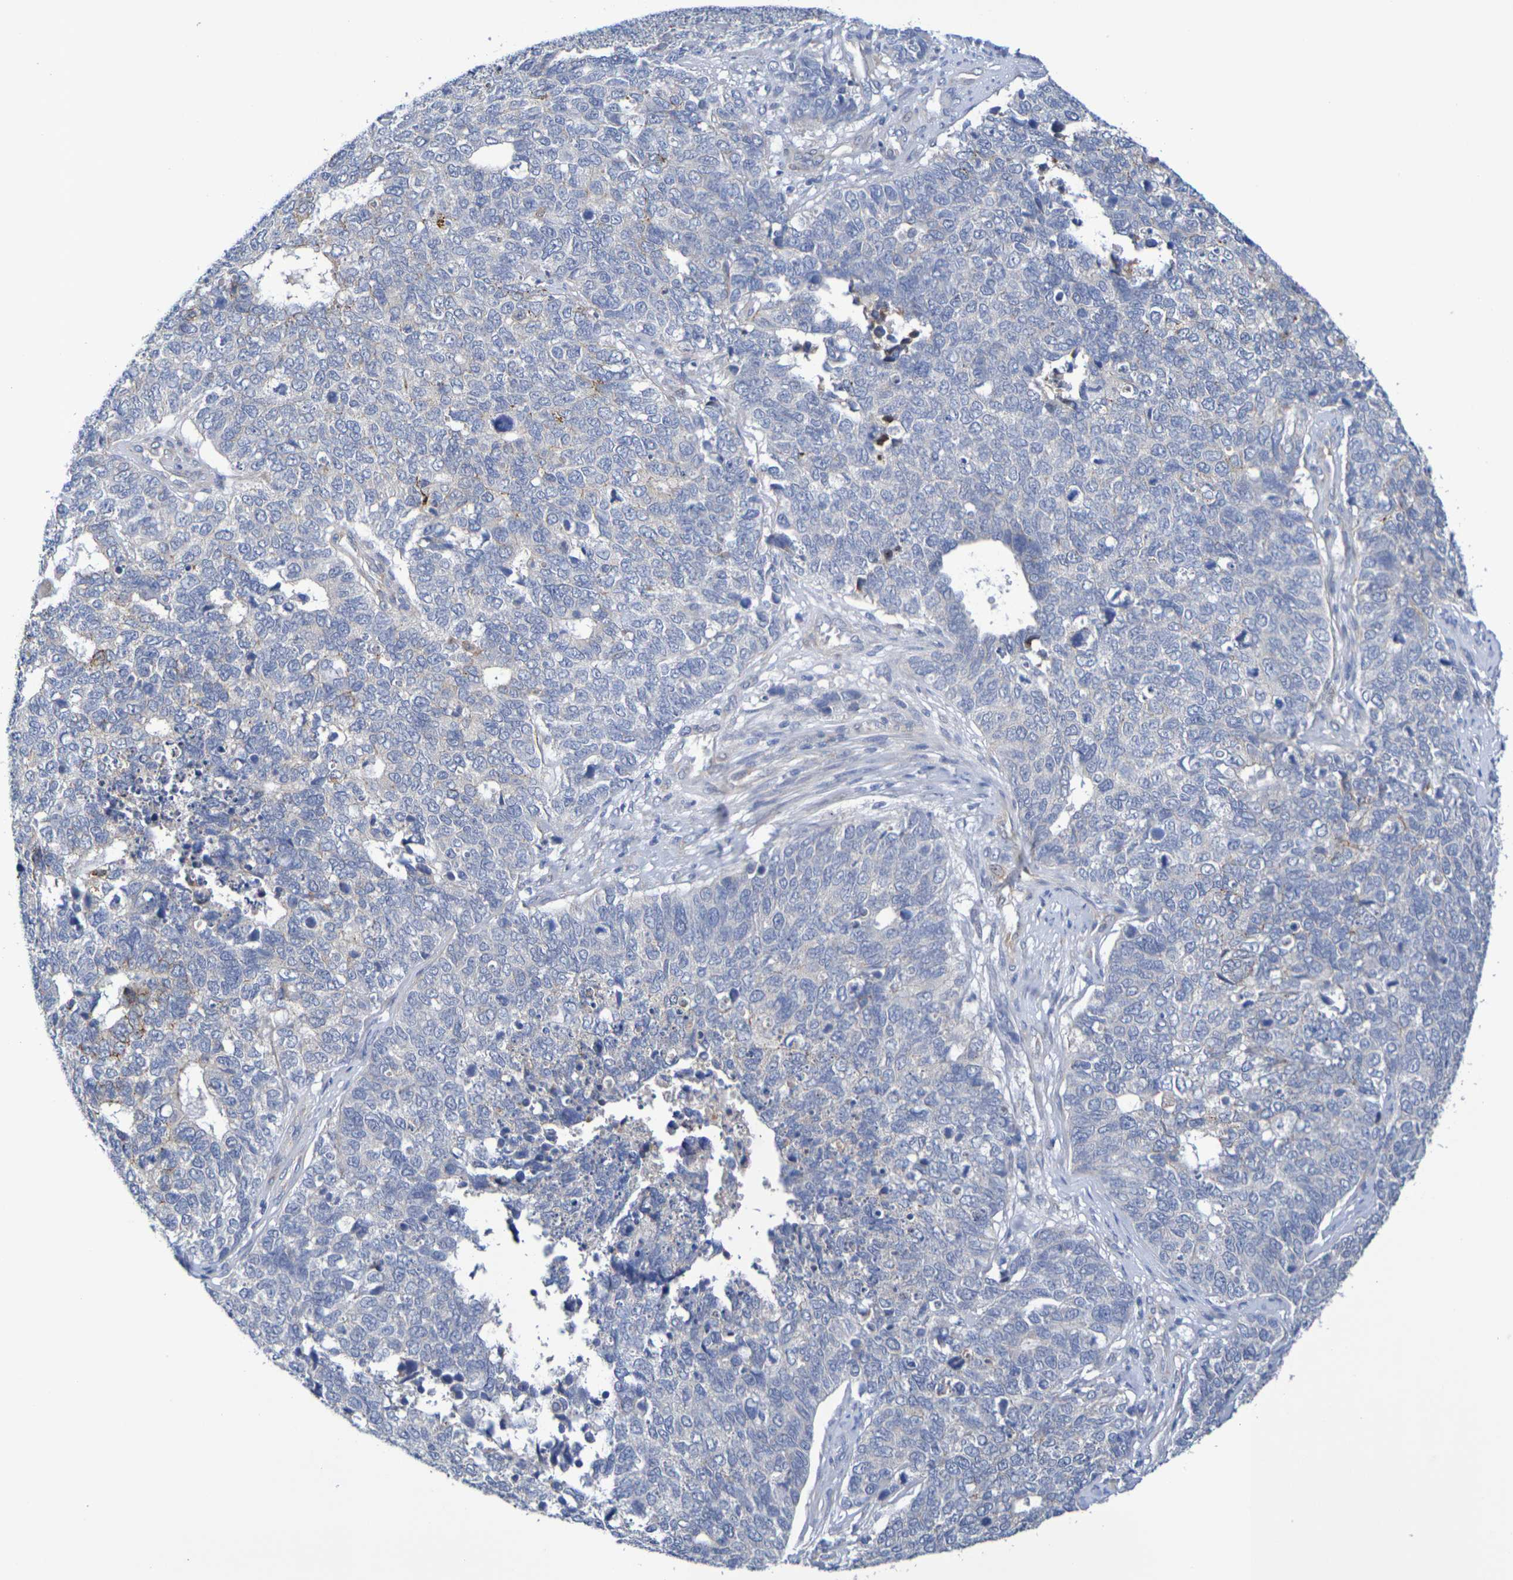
{"staining": {"intensity": "negative", "quantity": "none", "location": "none"}, "tissue": "cervical cancer", "cell_type": "Tumor cells", "image_type": "cancer", "snomed": [{"axis": "morphology", "description": "Squamous cell carcinoma, NOS"}, {"axis": "topography", "description": "Cervix"}], "caption": "Tumor cells are negative for protein expression in human cervical squamous cell carcinoma.", "gene": "SDC4", "patient": {"sex": "female", "age": 63}}